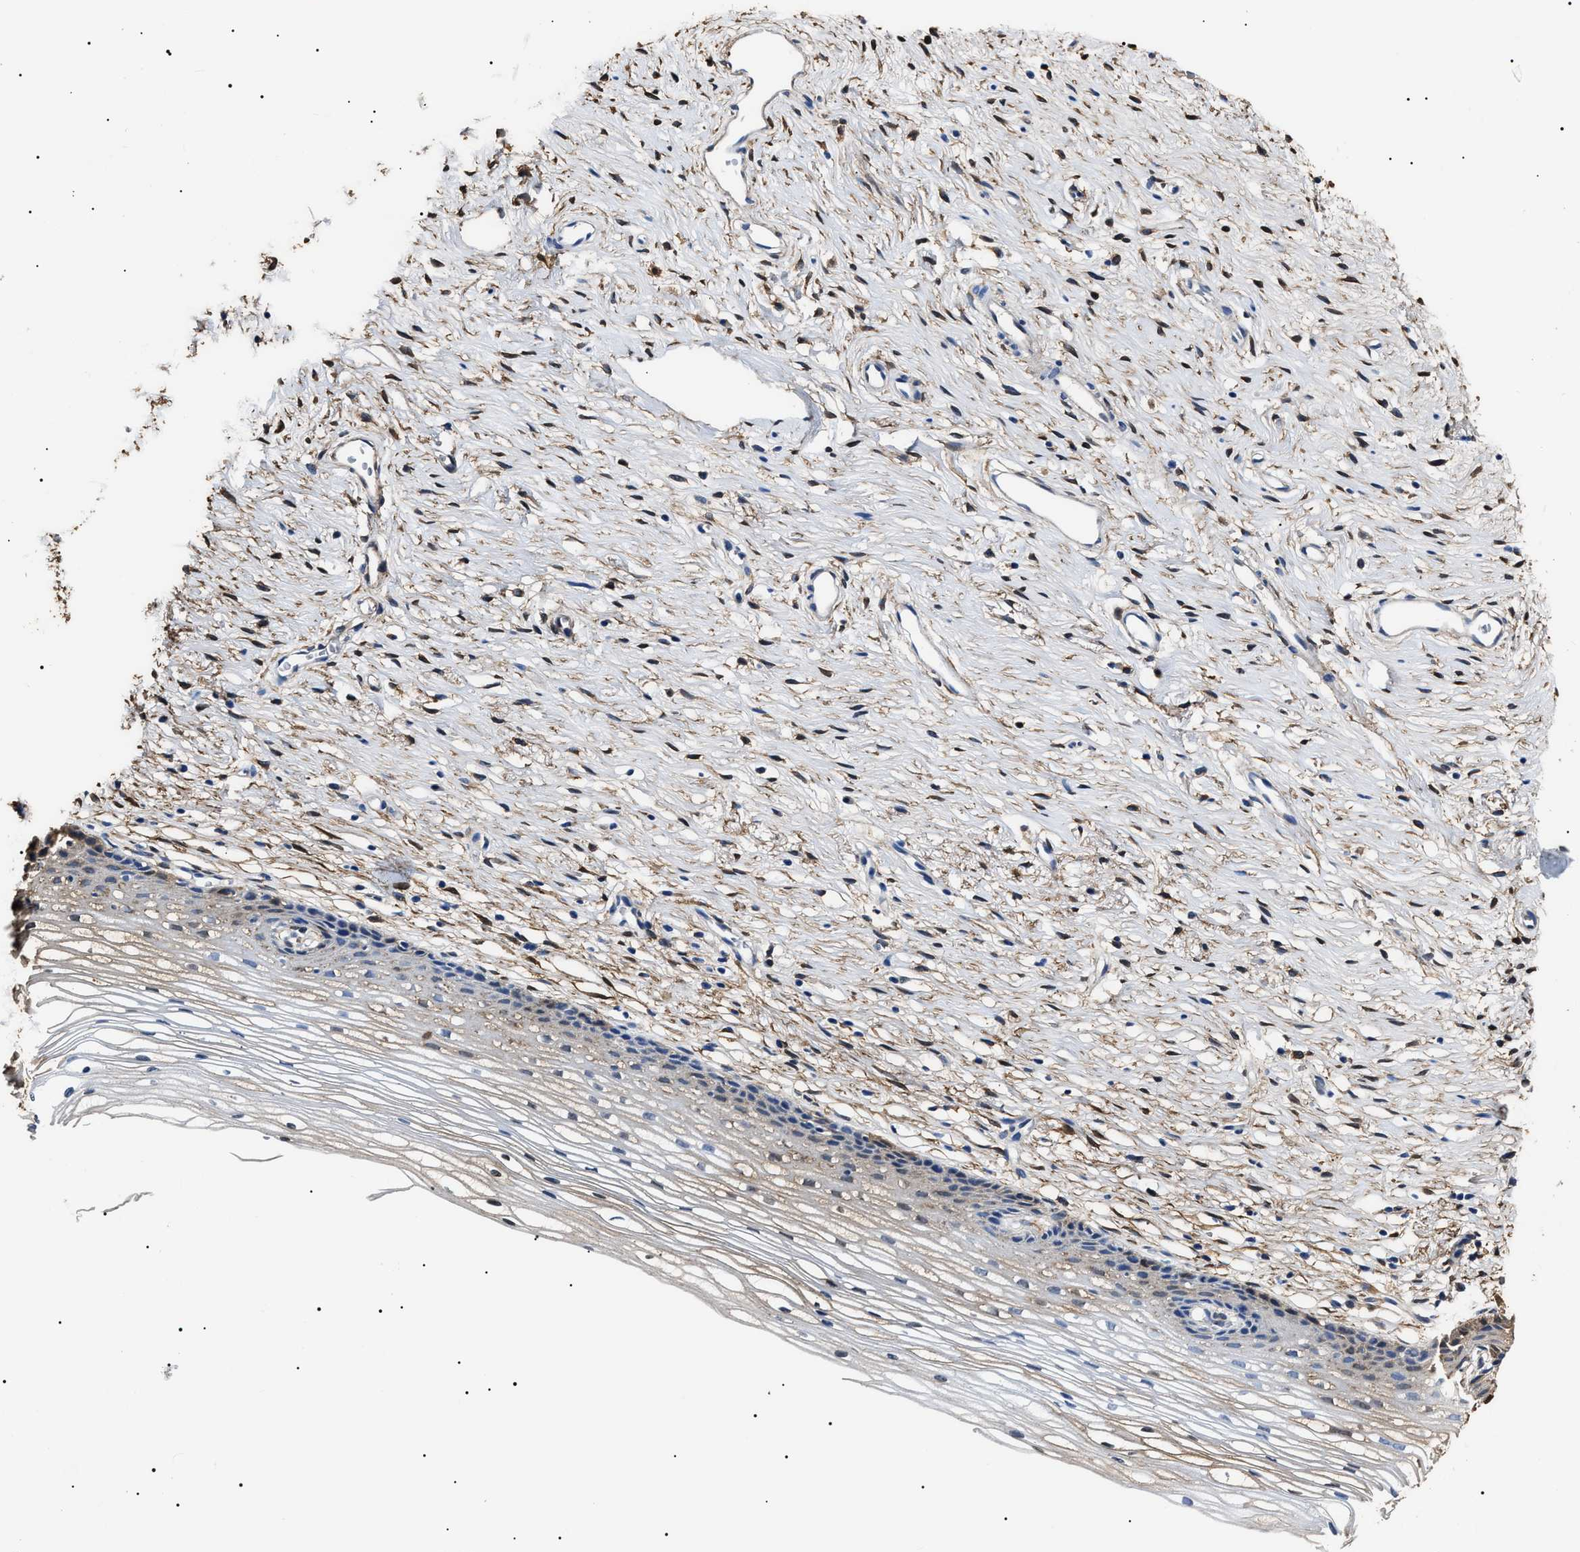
{"staining": {"intensity": "negative", "quantity": "none", "location": "none"}, "tissue": "cervix", "cell_type": "Glandular cells", "image_type": "normal", "snomed": [{"axis": "morphology", "description": "Normal tissue, NOS"}, {"axis": "topography", "description": "Cervix"}], "caption": "Immunohistochemistry (IHC) micrograph of normal cervix: cervix stained with DAB reveals no significant protein positivity in glandular cells. The staining is performed using DAB brown chromogen with nuclei counter-stained in using hematoxylin.", "gene": "ALDH1A1", "patient": {"sex": "female", "age": 77}}